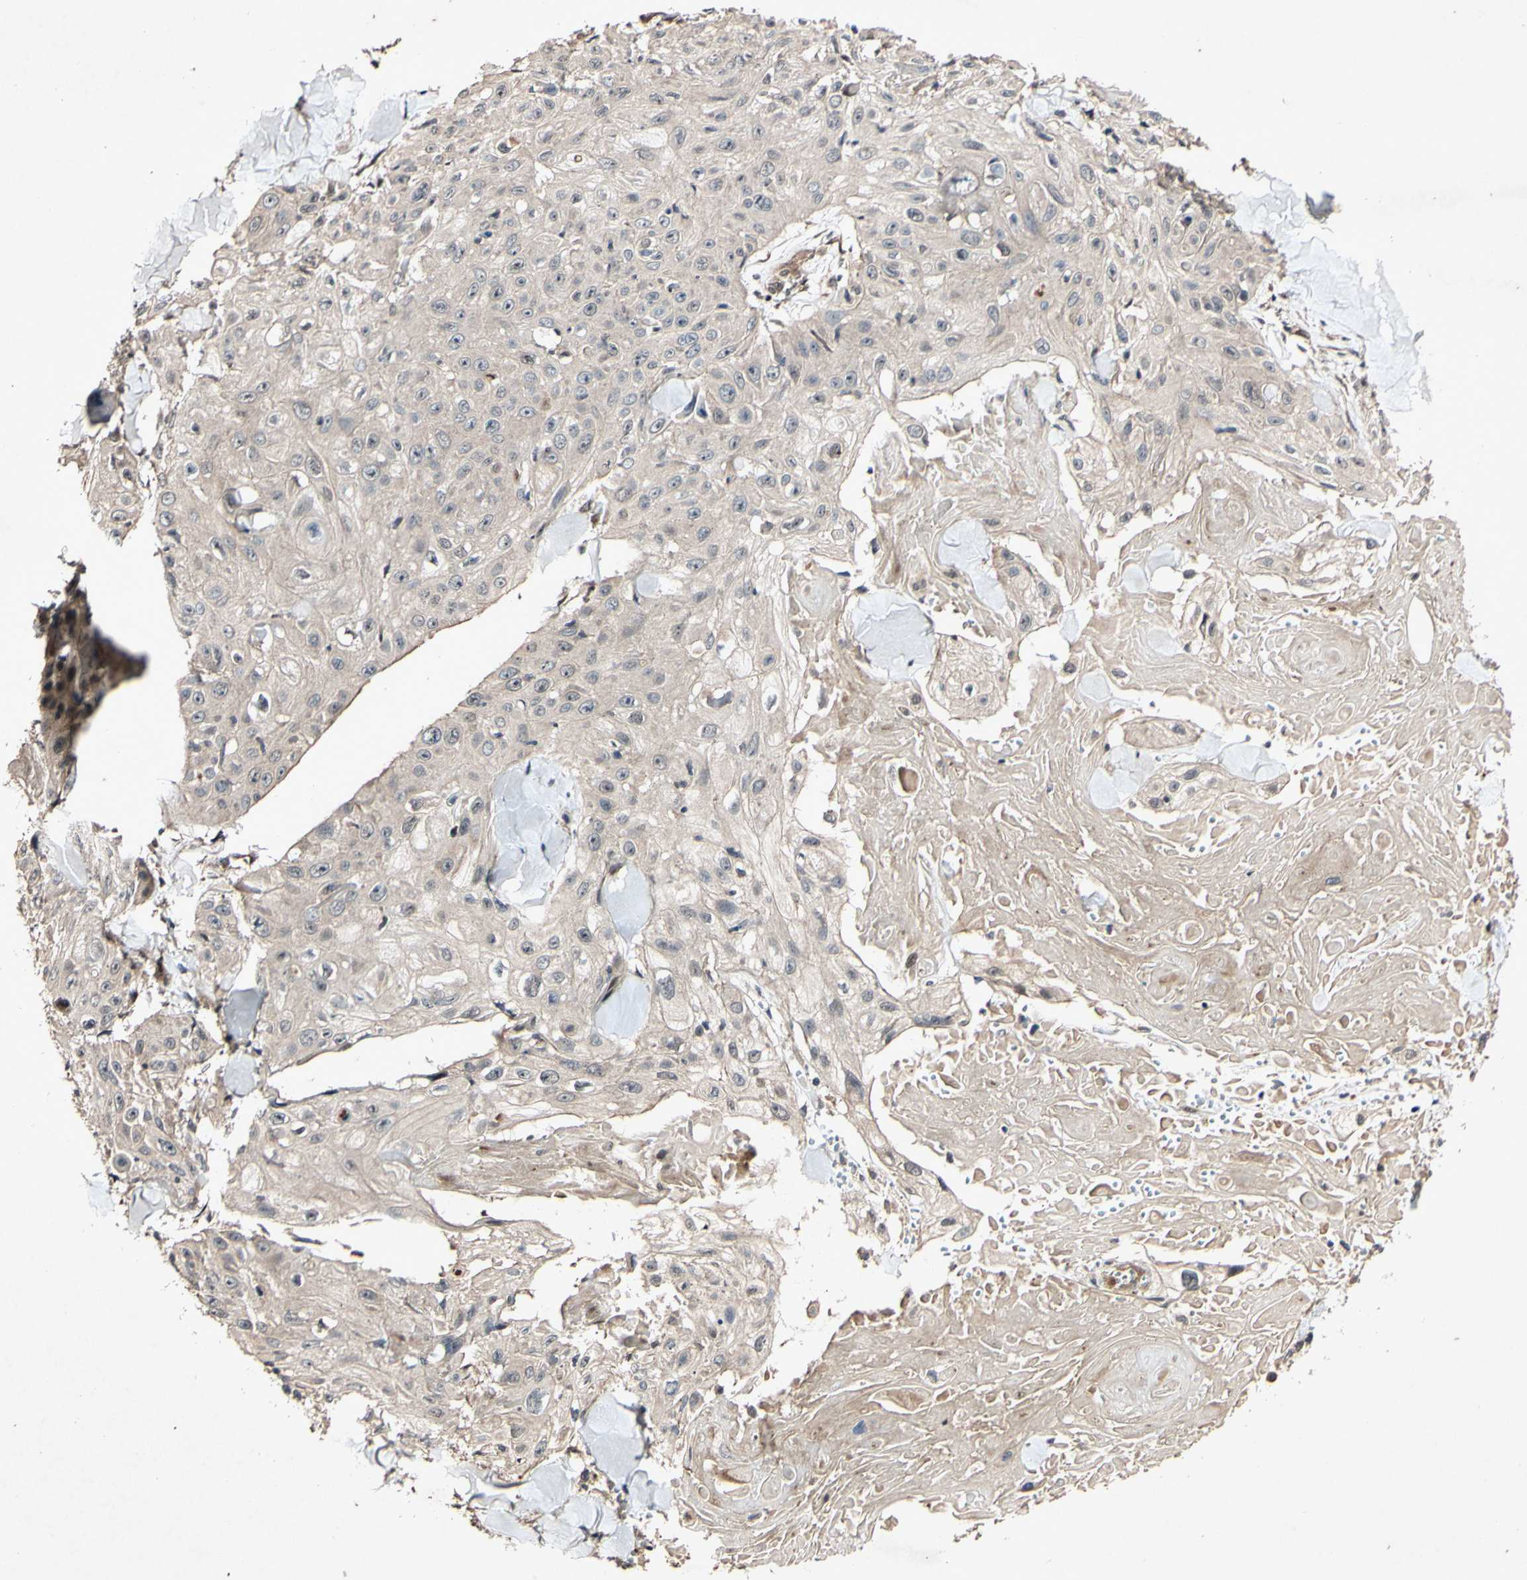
{"staining": {"intensity": "weak", "quantity": ">75%", "location": "cytoplasmic/membranous"}, "tissue": "skin cancer", "cell_type": "Tumor cells", "image_type": "cancer", "snomed": [{"axis": "morphology", "description": "Squamous cell carcinoma, NOS"}, {"axis": "topography", "description": "Skin"}], "caption": "An immunohistochemistry (IHC) image of neoplastic tissue is shown. Protein staining in brown highlights weak cytoplasmic/membranous positivity in skin squamous cell carcinoma within tumor cells.", "gene": "CSNK1E", "patient": {"sex": "male", "age": 86}}